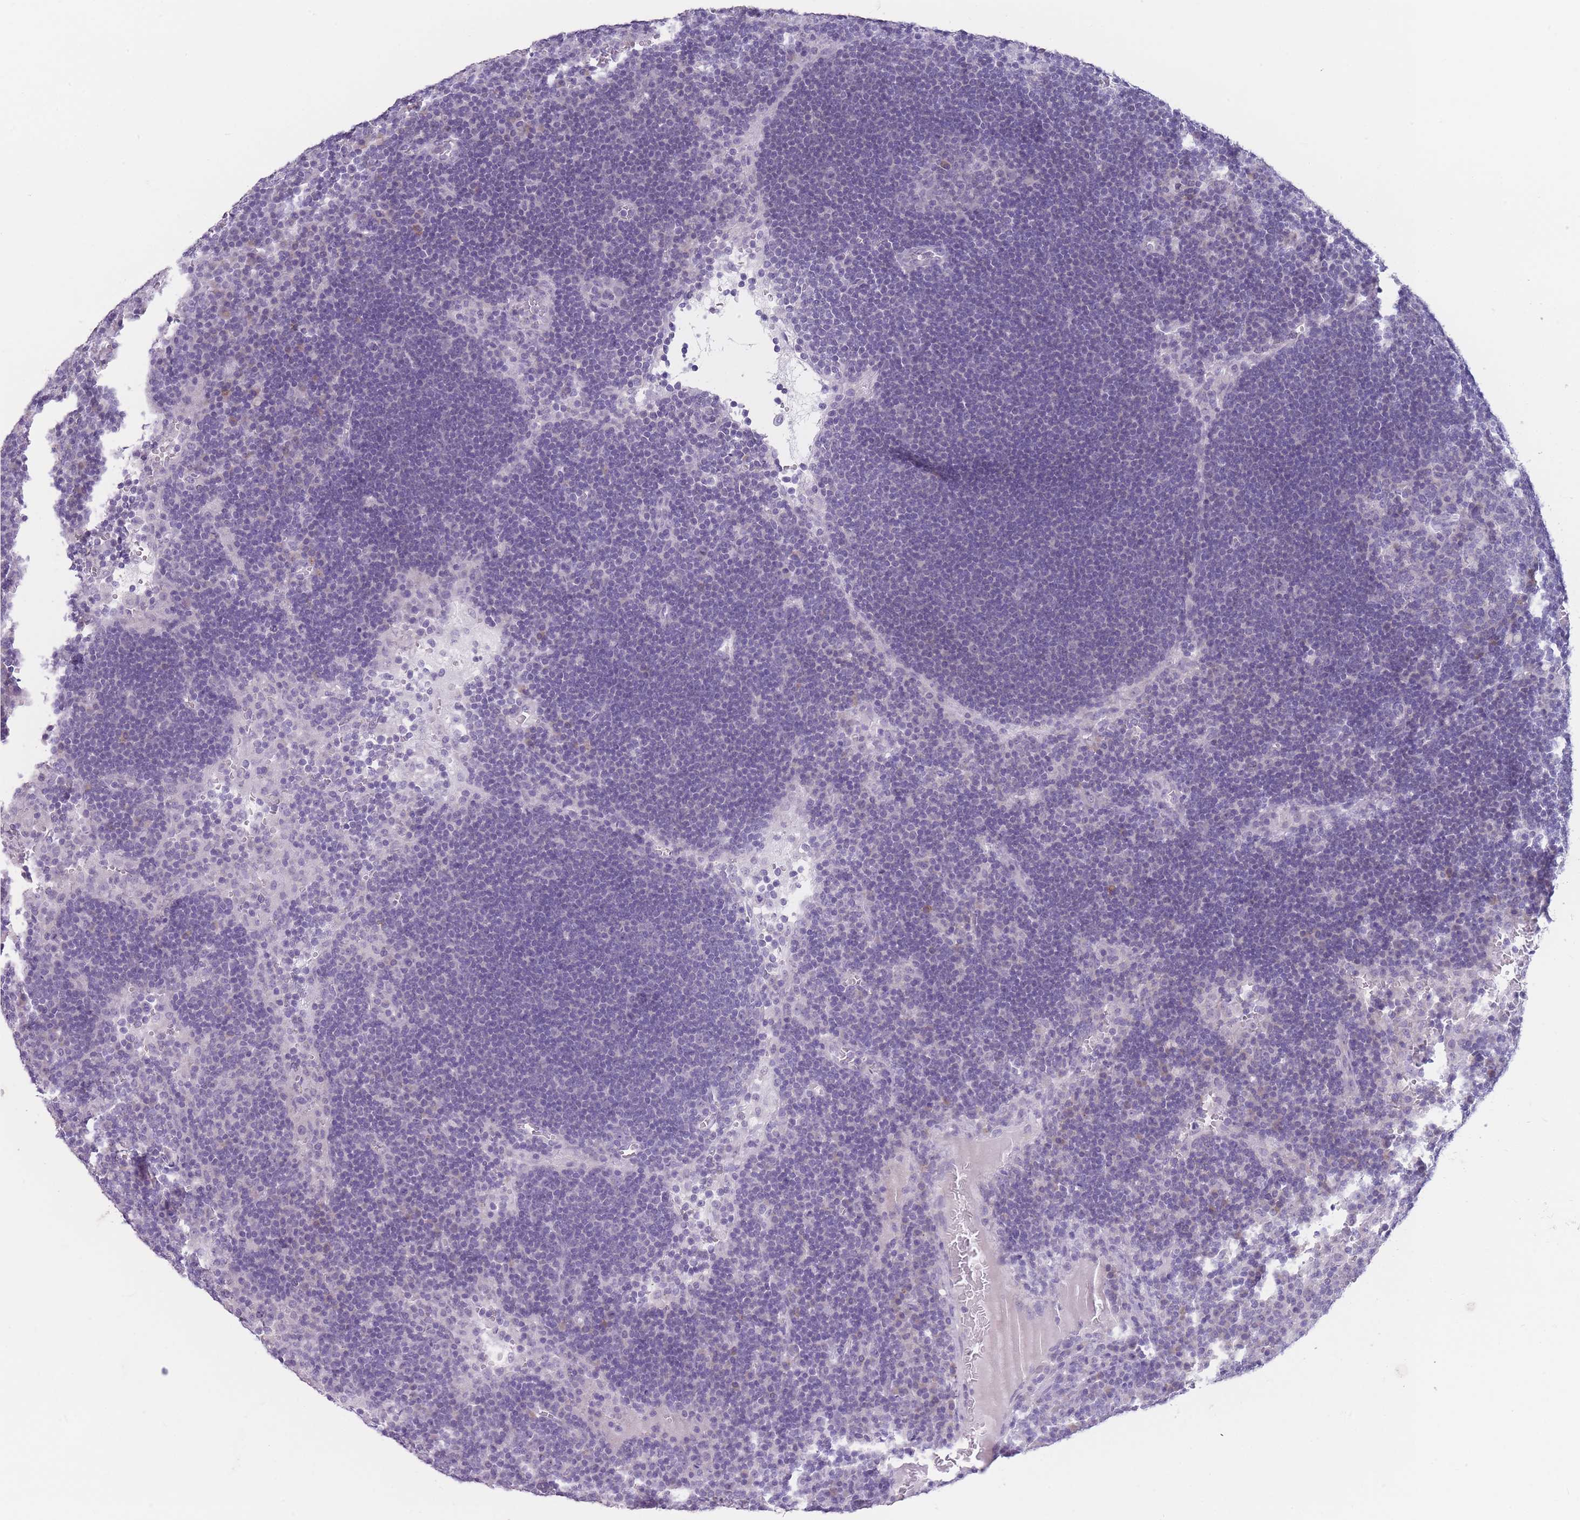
{"staining": {"intensity": "negative", "quantity": "none", "location": "none"}, "tissue": "lymph node", "cell_type": "Germinal center cells", "image_type": "normal", "snomed": [{"axis": "morphology", "description": "Normal tissue, NOS"}, {"axis": "topography", "description": "Lymph node"}], "caption": "Immunohistochemical staining of unremarkable lymph node reveals no significant positivity in germinal center cells. (Stains: DAB (3,3'-diaminobenzidine) immunohistochemistry with hematoxylin counter stain, Microscopy: brightfield microscopy at high magnification).", "gene": "PAIP2B", "patient": {"sex": "male", "age": 62}}